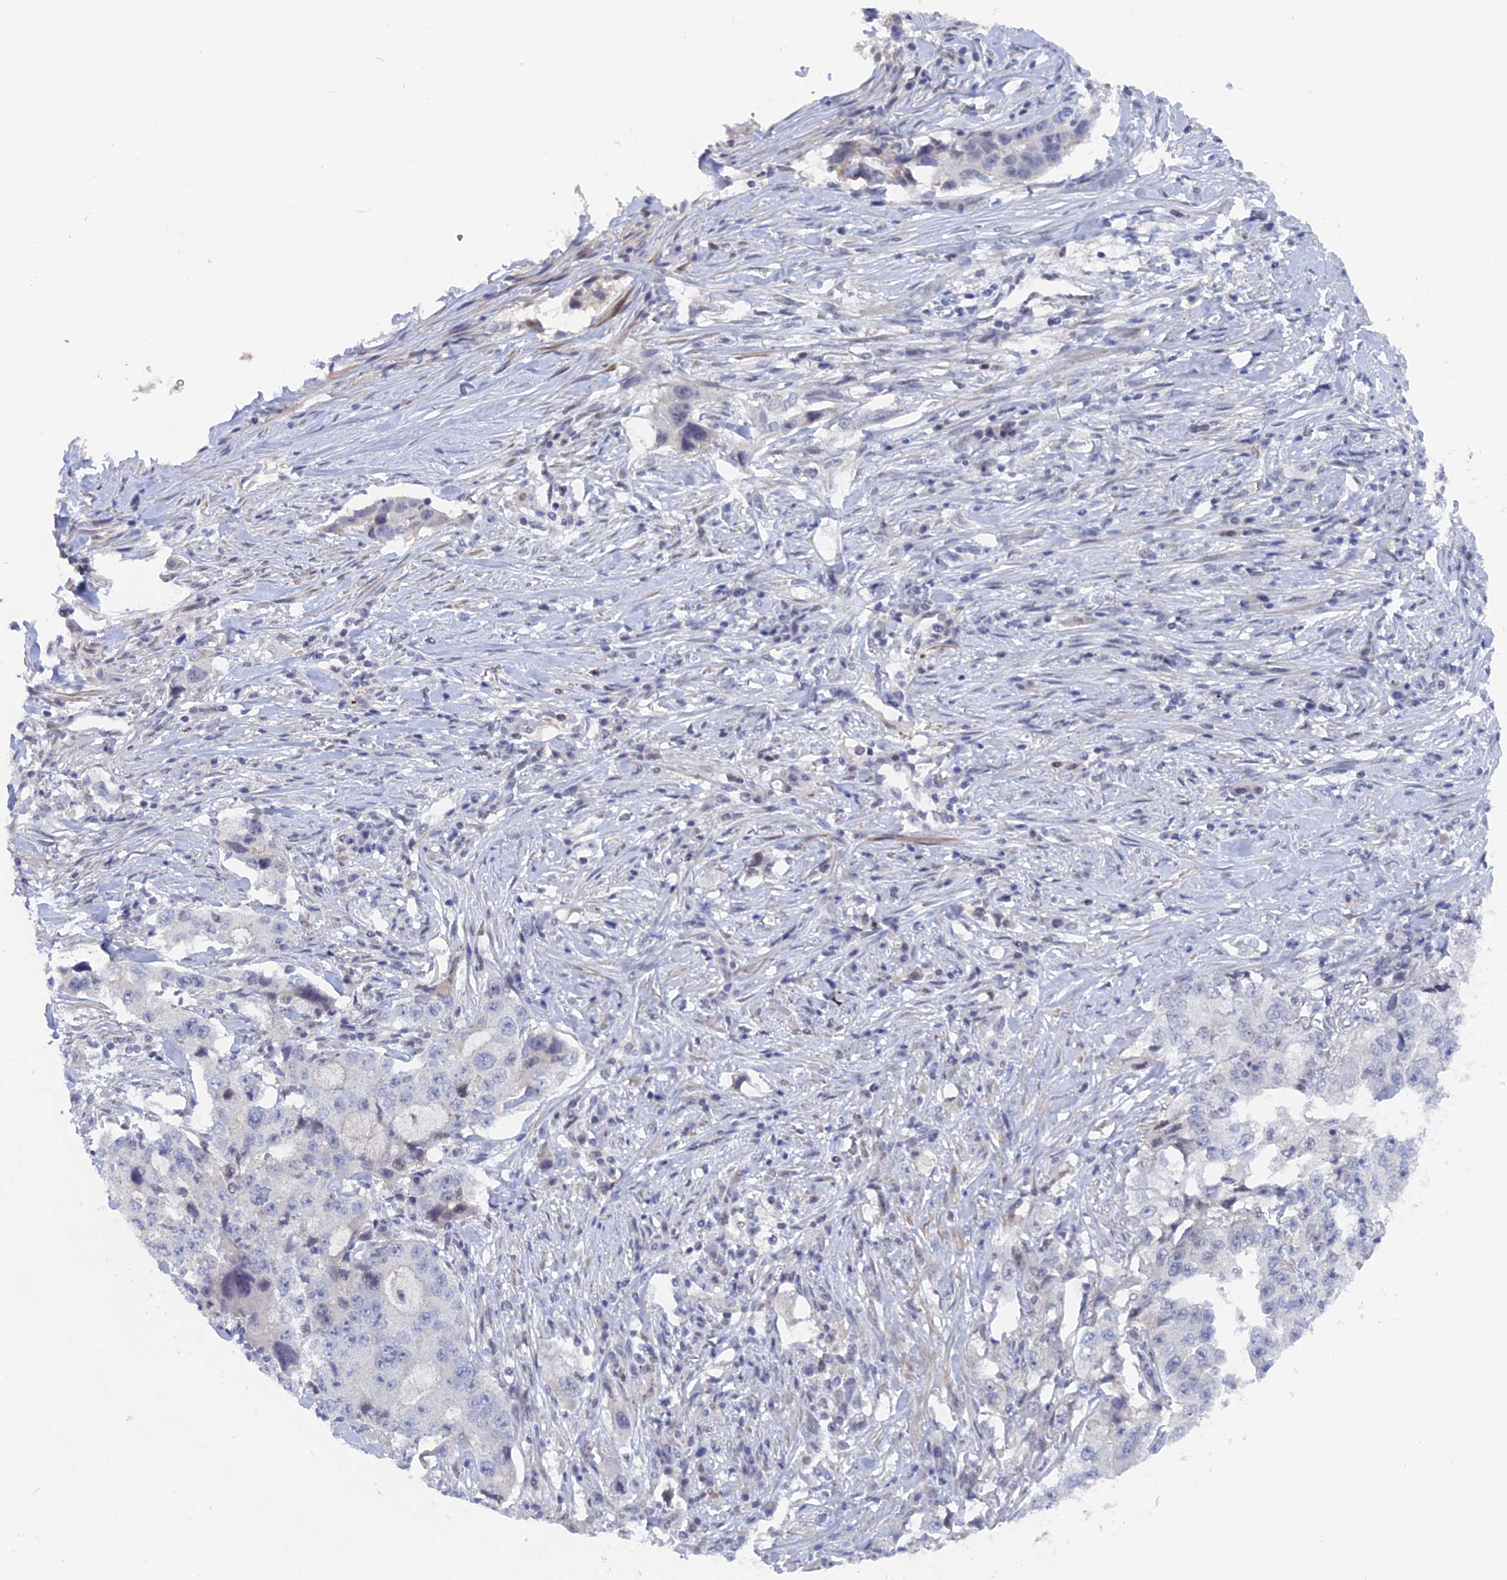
{"staining": {"intensity": "negative", "quantity": "none", "location": "none"}, "tissue": "lung cancer", "cell_type": "Tumor cells", "image_type": "cancer", "snomed": [{"axis": "morphology", "description": "Adenocarcinoma, NOS"}, {"axis": "topography", "description": "Lung"}], "caption": "The IHC image has no significant positivity in tumor cells of lung cancer (adenocarcinoma) tissue.", "gene": "BRD2", "patient": {"sex": "female", "age": 51}}